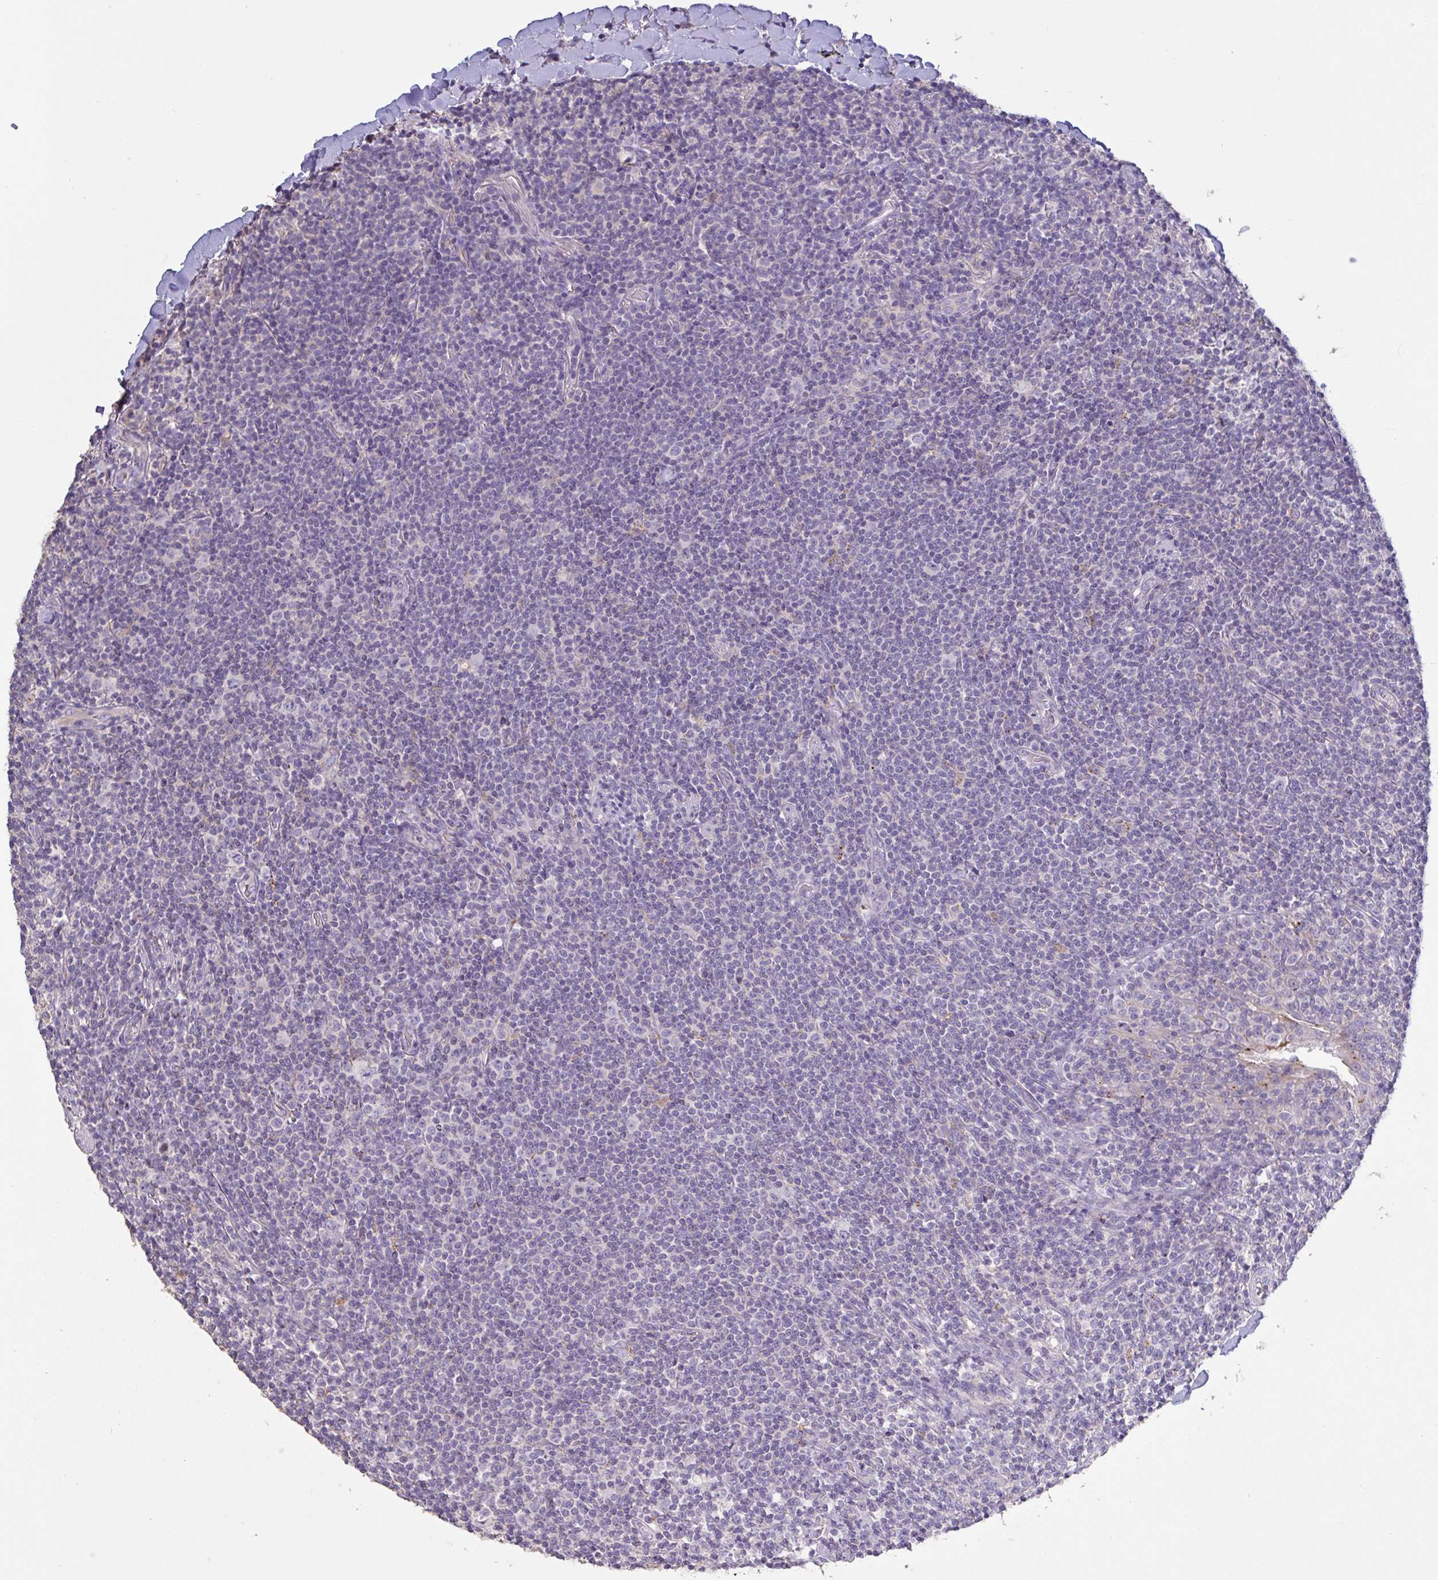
{"staining": {"intensity": "negative", "quantity": "none", "location": "none"}, "tissue": "lymphoma", "cell_type": "Tumor cells", "image_type": "cancer", "snomed": [{"axis": "morphology", "description": "Malignant lymphoma, non-Hodgkin's type, Low grade"}, {"axis": "topography", "description": "Lung"}], "caption": "The photomicrograph displays no staining of tumor cells in lymphoma.", "gene": "CHMP5", "patient": {"sex": "female", "age": 71}}